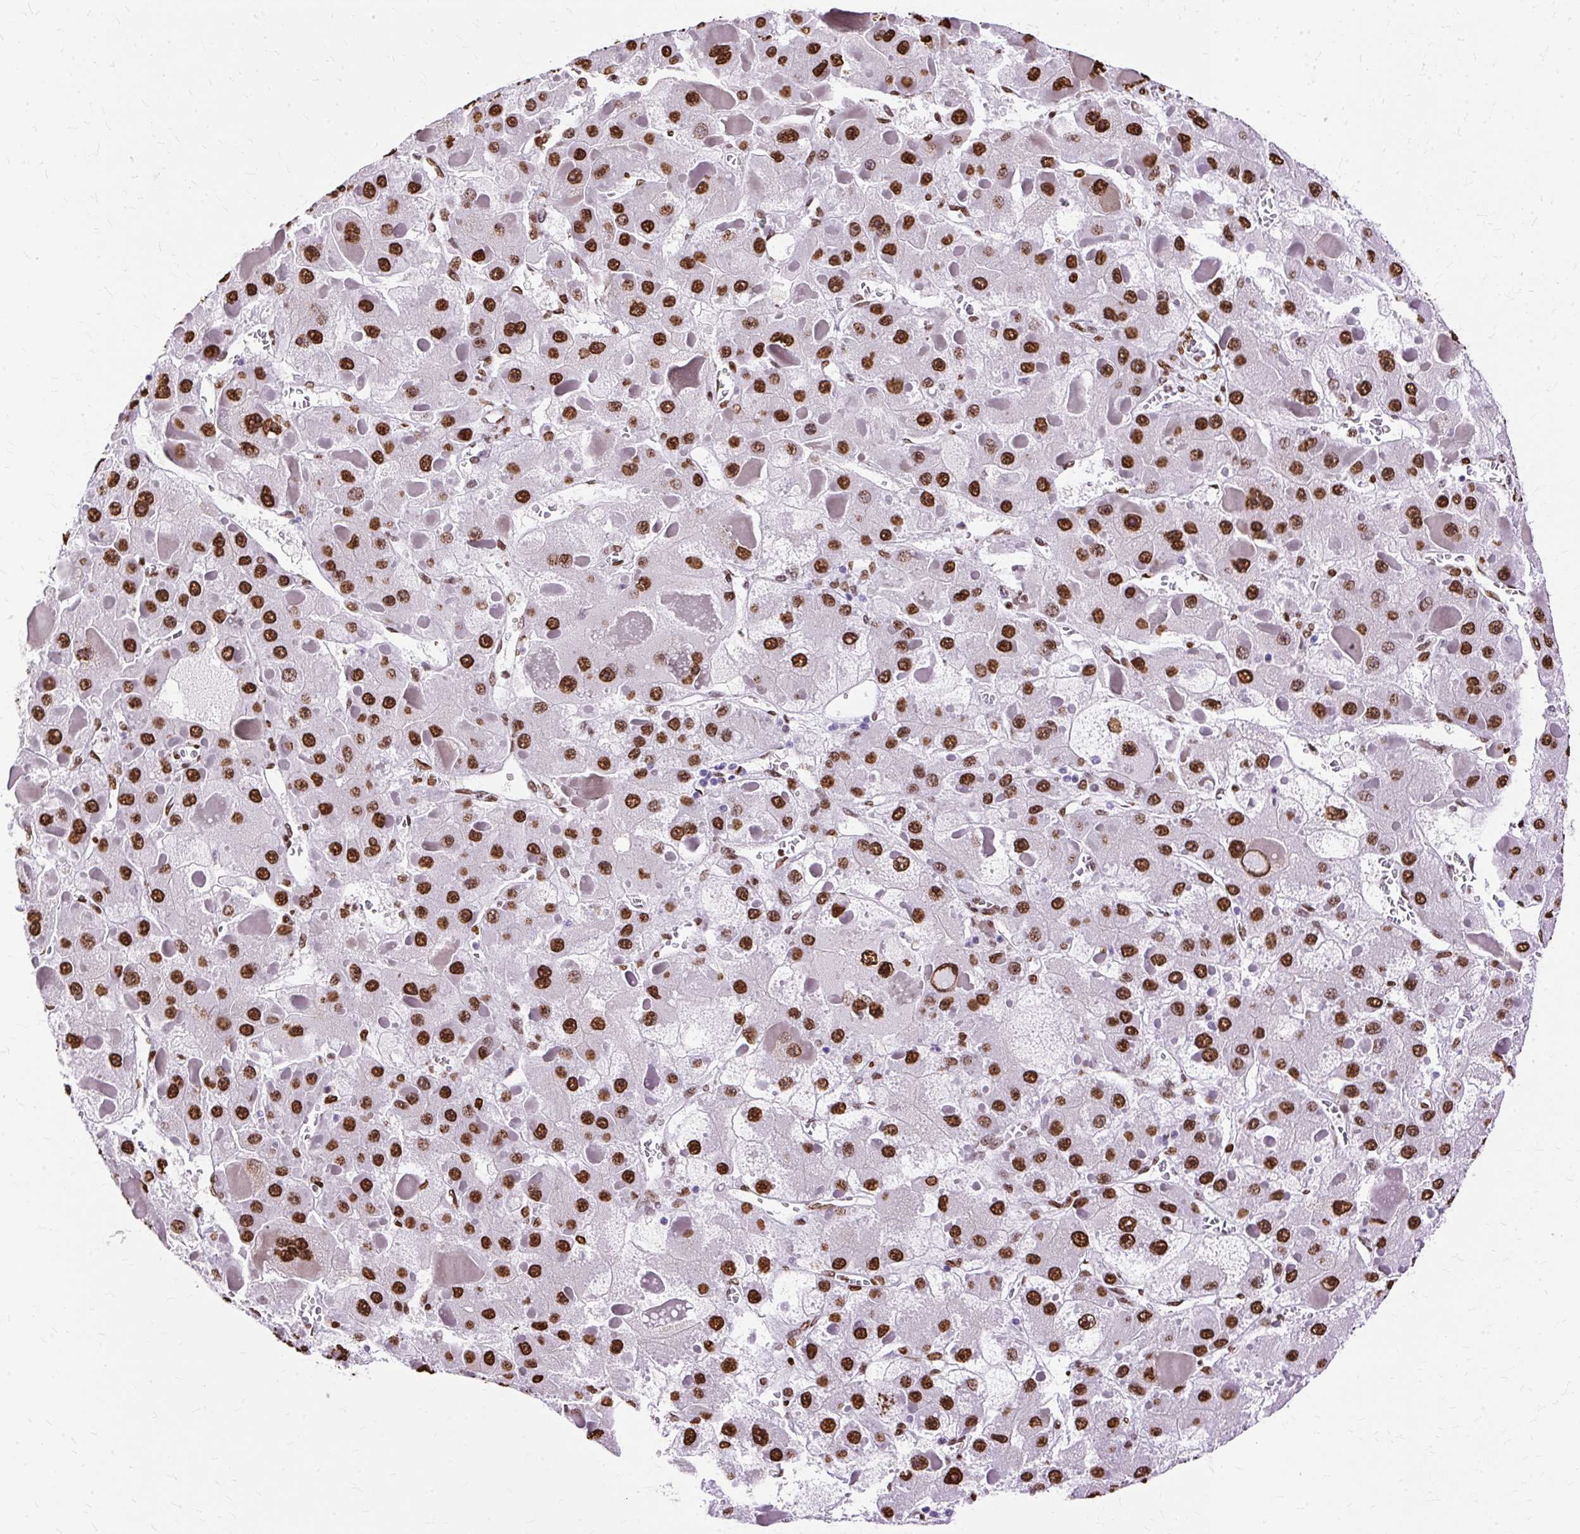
{"staining": {"intensity": "strong", "quantity": ">75%", "location": "nuclear"}, "tissue": "liver cancer", "cell_type": "Tumor cells", "image_type": "cancer", "snomed": [{"axis": "morphology", "description": "Carcinoma, Hepatocellular, NOS"}, {"axis": "topography", "description": "Liver"}], "caption": "This image exhibits IHC staining of human liver cancer, with high strong nuclear expression in approximately >75% of tumor cells.", "gene": "TMEM184C", "patient": {"sex": "female", "age": 73}}